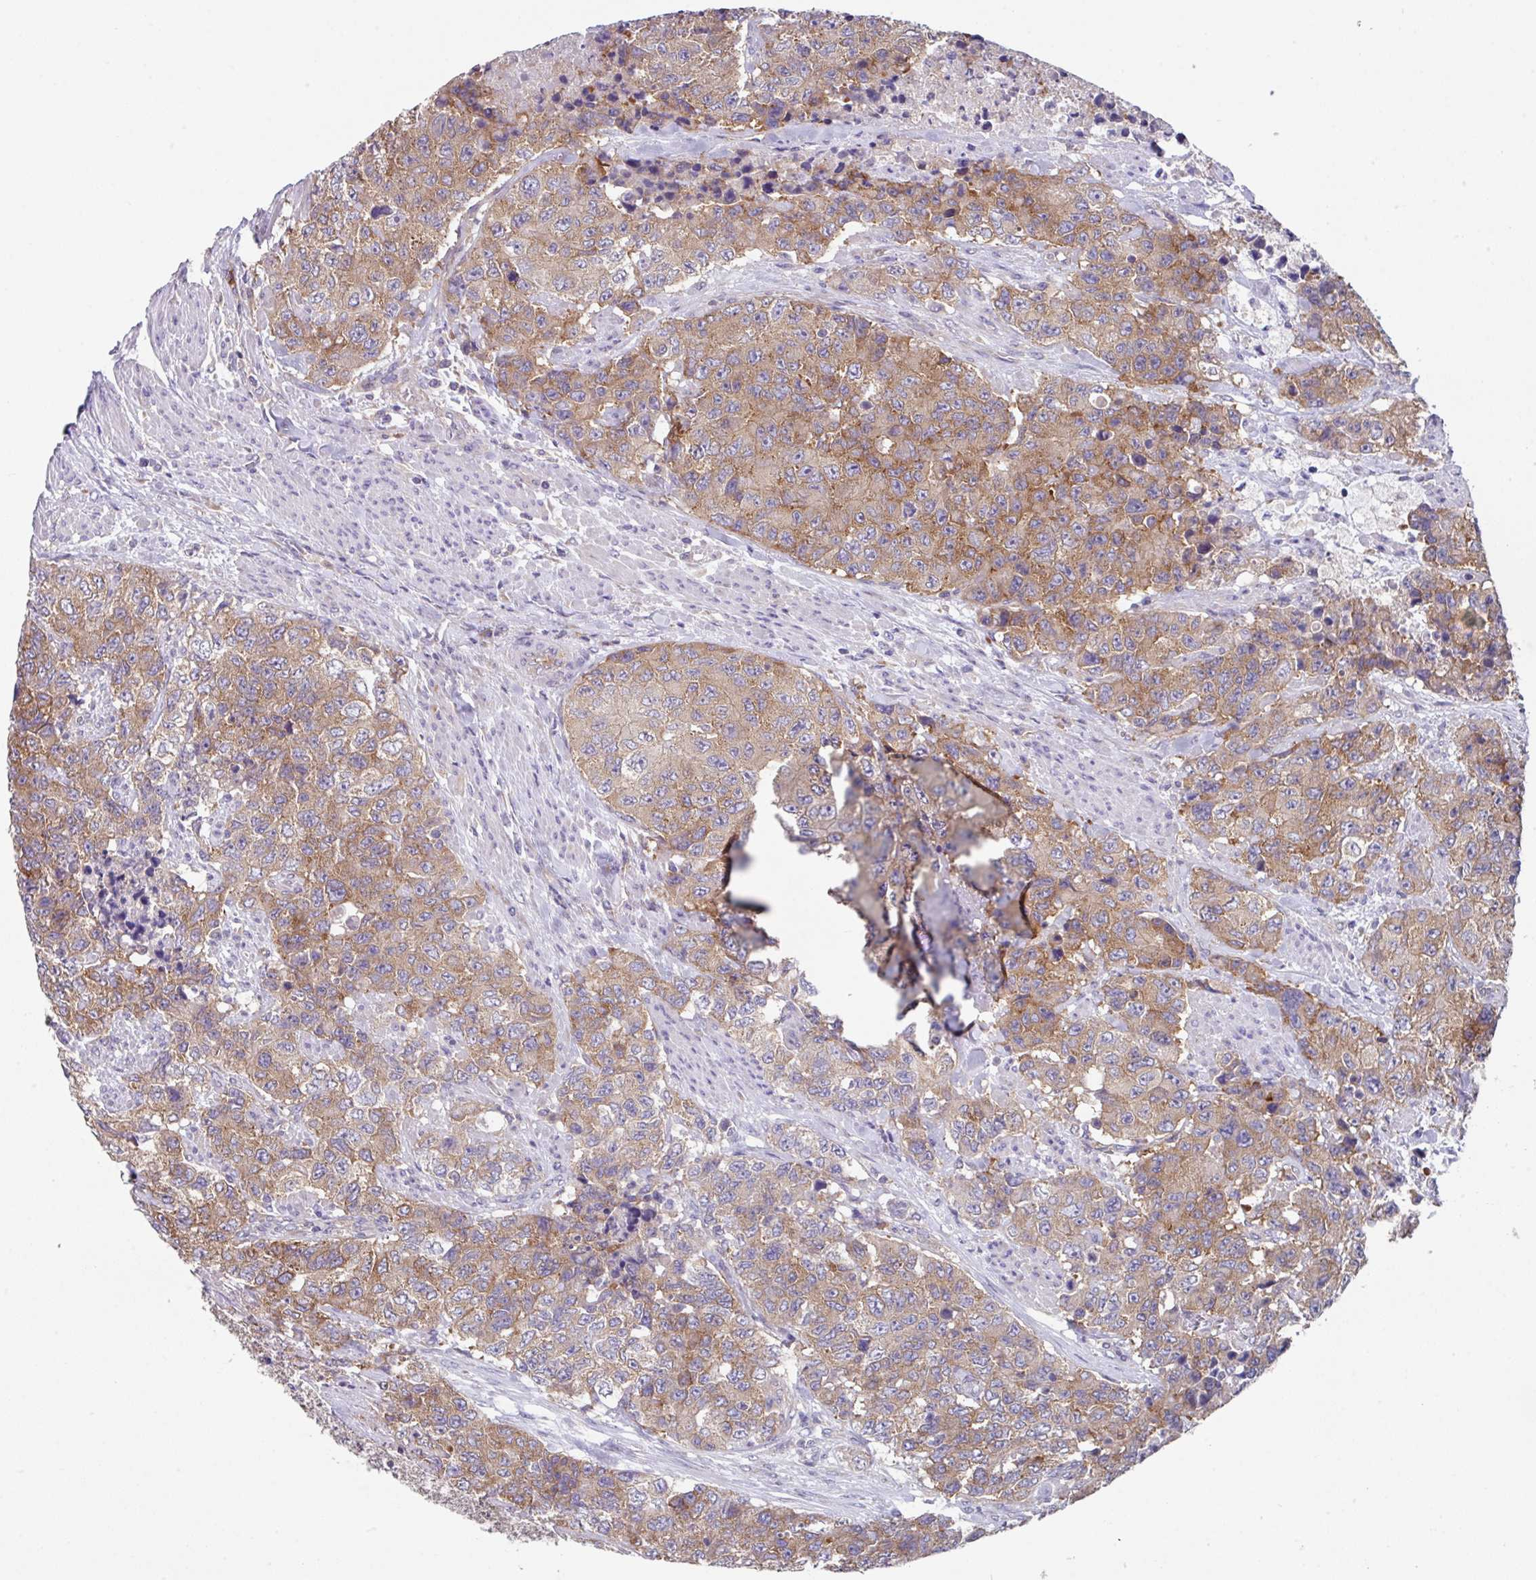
{"staining": {"intensity": "moderate", "quantity": ">75%", "location": "cytoplasmic/membranous"}, "tissue": "urothelial cancer", "cell_type": "Tumor cells", "image_type": "cancer", "snomed": [{"axis": "morphology", "description": "Urothelial carcinoma, High grade"}, {"axis": "topography", "description": "Urinary bladder"}], "caption": "Approximately >75% of tumor cells in human urothelial cancer demonstrate moderate cytoplasmic/membranous protein positivity as visualized by brown immunohistochemical staining.", "gene": "EIF4B", "patient": {"sex": "female", "age": 78}}